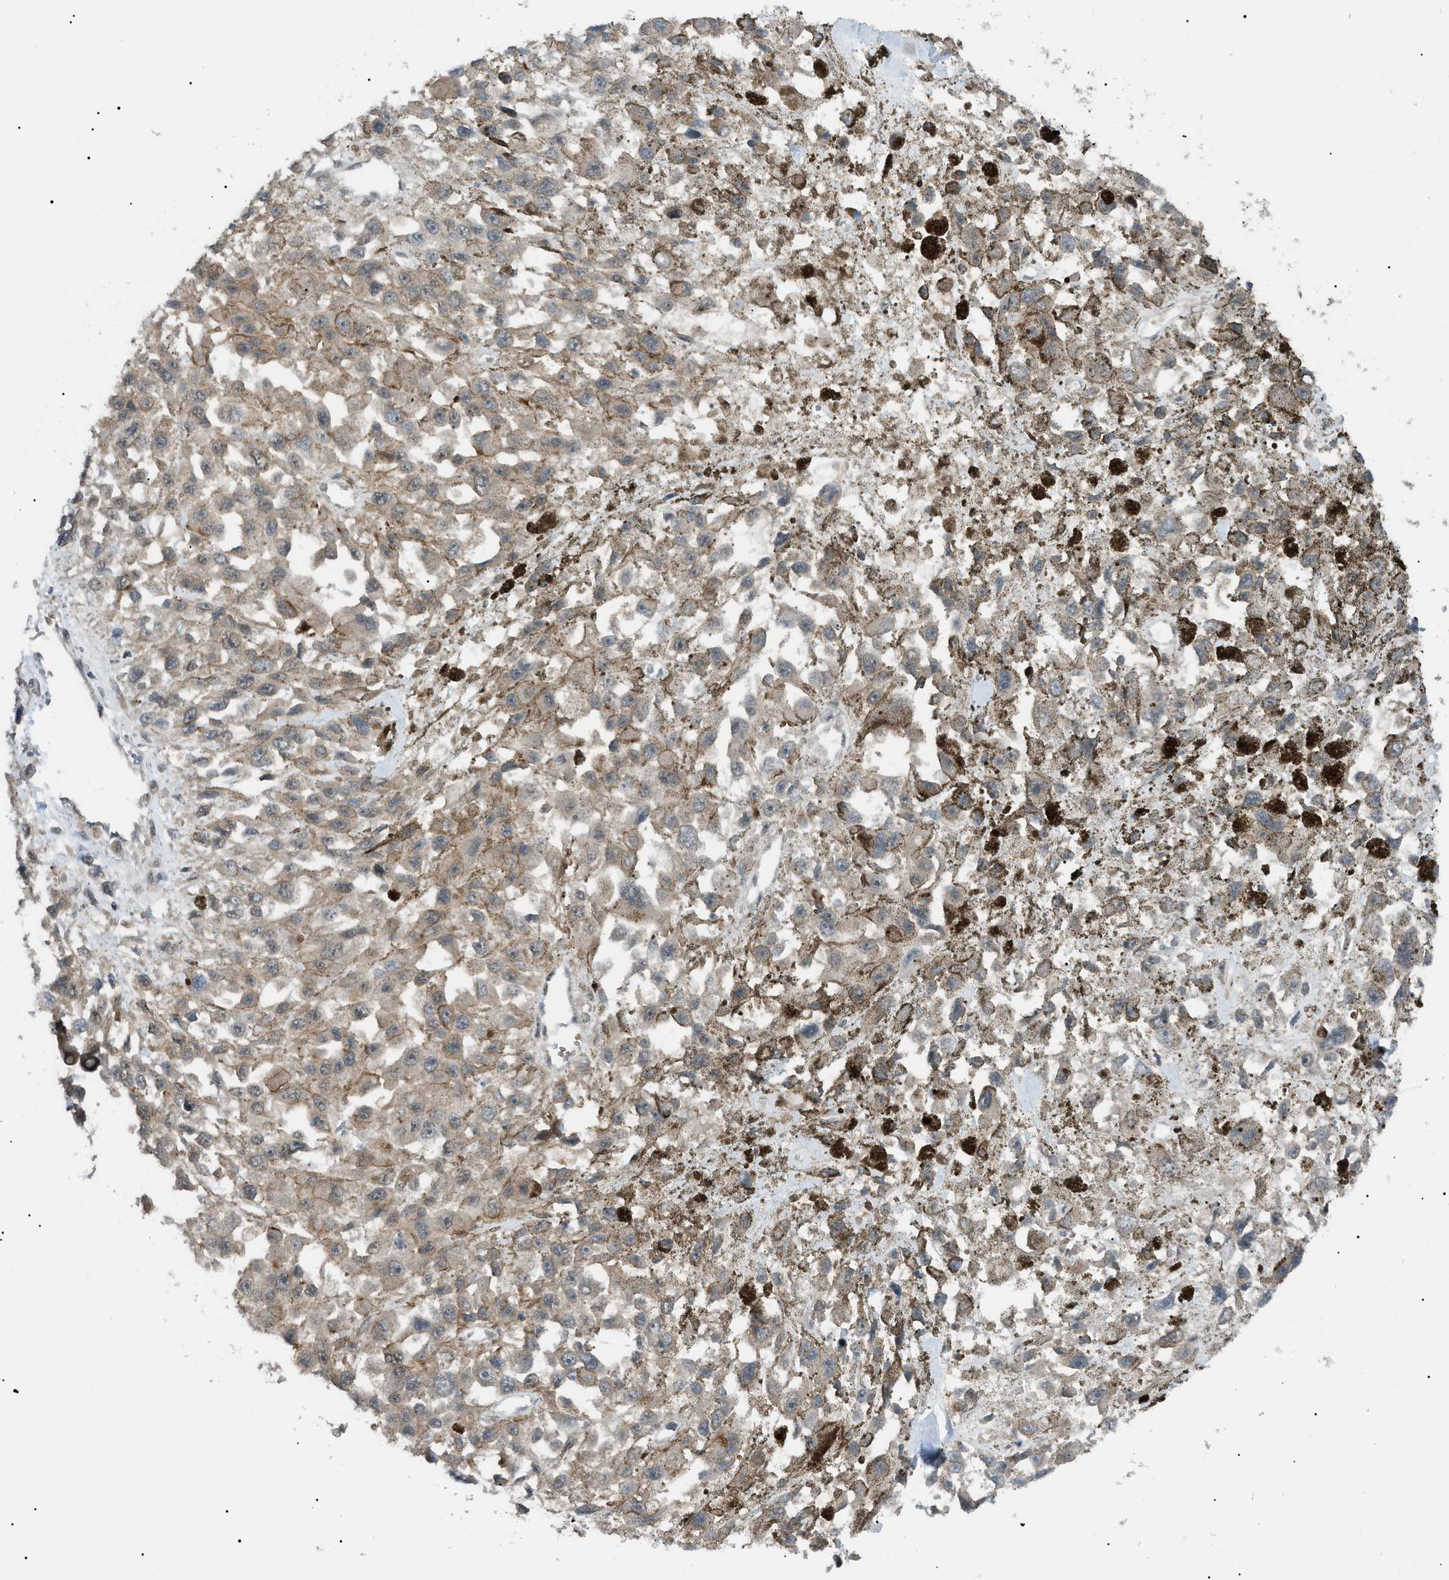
{"staining": {"intensity": "weak", "quantity": ">75%", "location": "cytoplasmic/membranous"}, "tissue": "melanoma", "cell_type": "Tumor cells", "image_type": "cancer", "snomed": [{"axis": "morphology", "description": "Malignant melanoma, Metastatic site"}, {"axis": "topography", "description": "Lymph node"}], "caption": "Immunohistochemical staining of human melanoma reveals low levels of weak cytoplasmic/membranous protein expression in about >75% of tumor cells.", "gene": "LPIN2", "patient": {"sex": "male", "age": 59}}